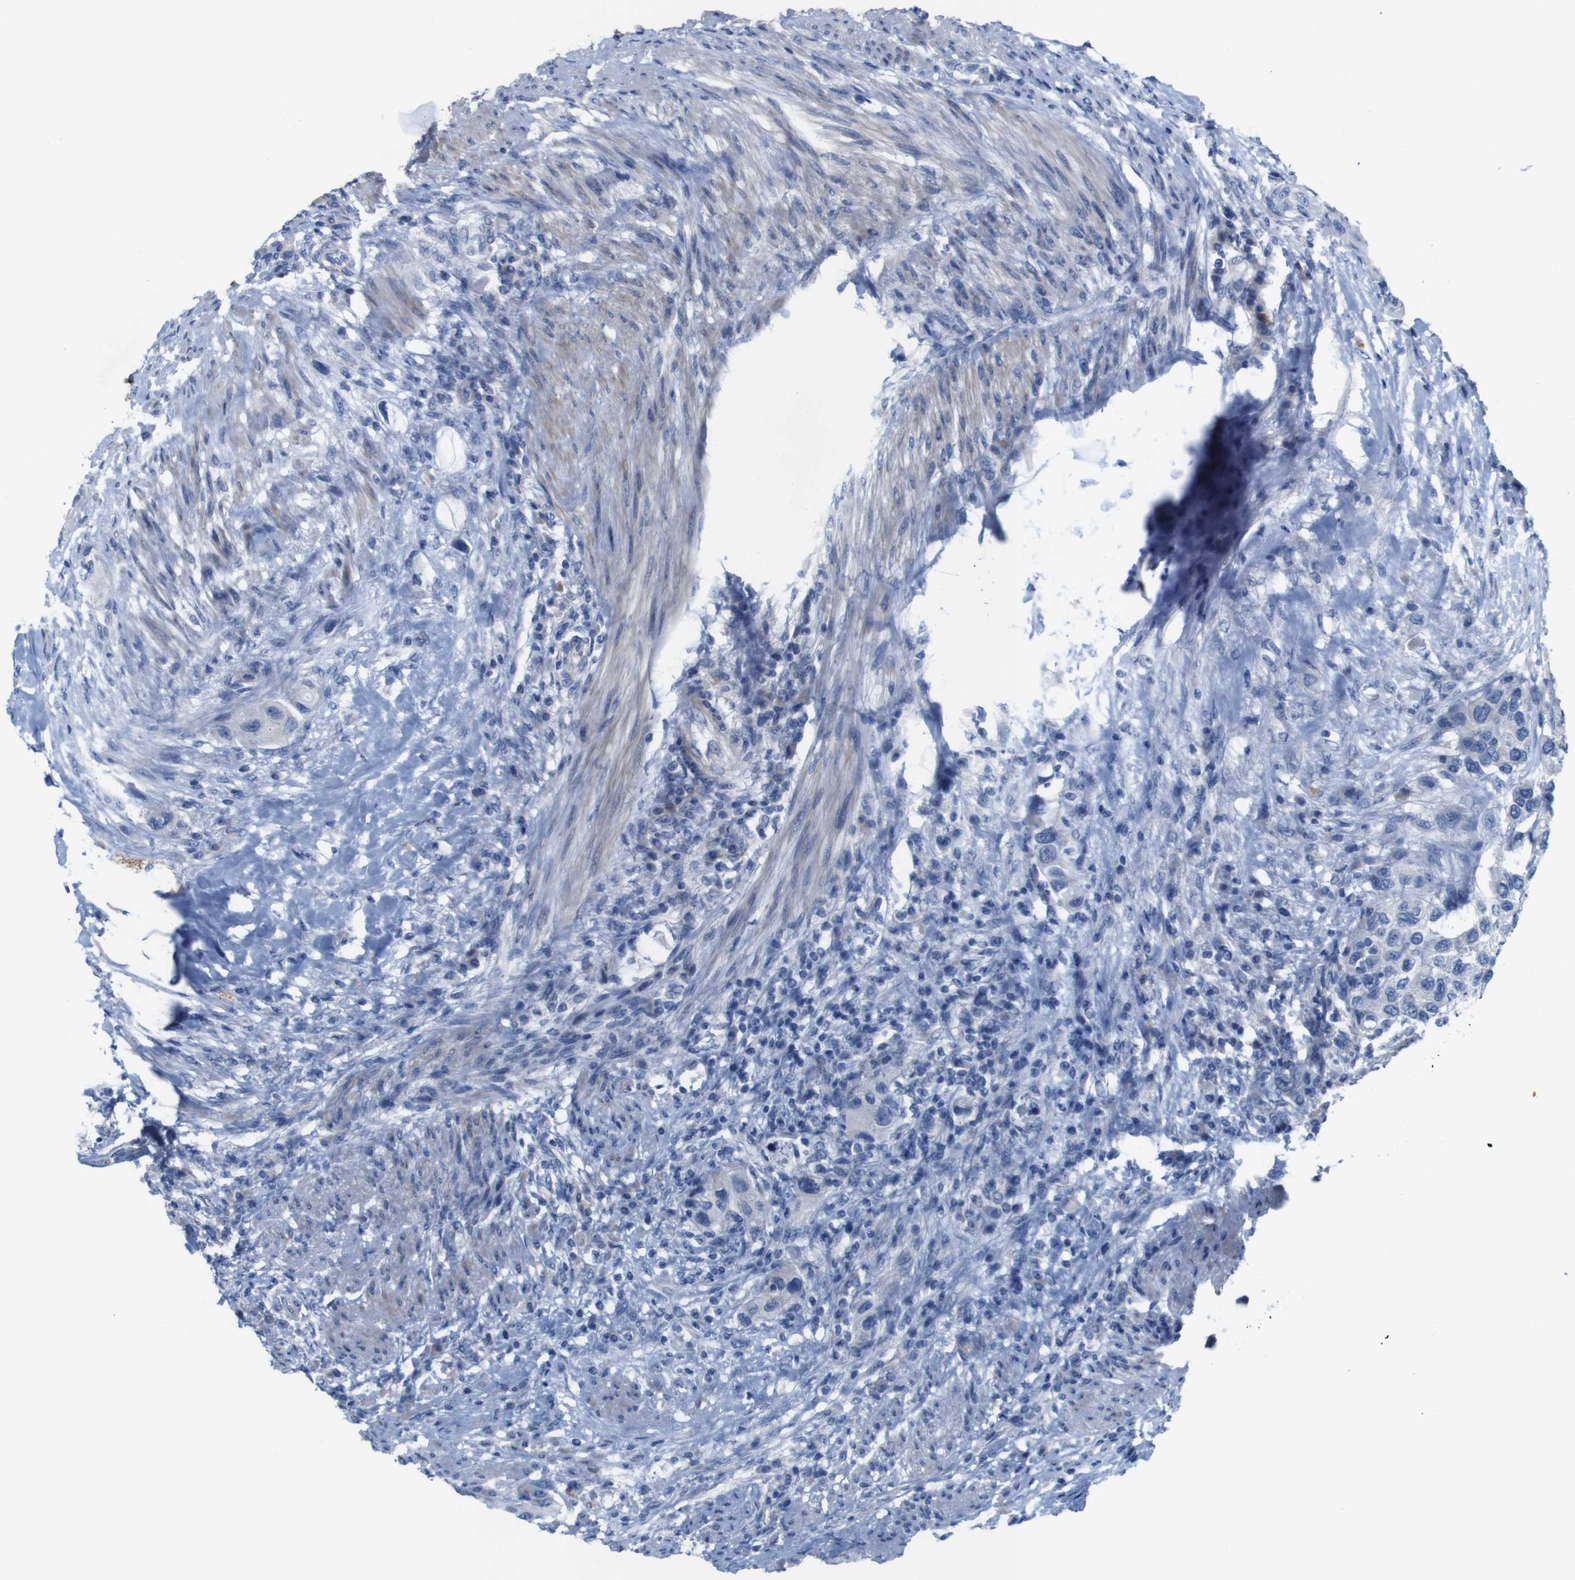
{"staining": {"intensity": "negative", "quantity": "none", "location": "none"}, "tissue": "urothelial cancer", "cell_type": "Tumor cells", "image_type": "cancer", "snomed": [{"axis": "morphology", "description": "Urothelial carcinoma, High grade"}, {"axis": "topography", "description": "Urinary bladder"}], "caption": "Urothelial cancer was stained to show a protein in brown. There is no significant positivity in tumor cells. Brightfield microscopy of immunohistochemistry (IHC) stained with DAB (brown) and hematoxylin (blue), captured at high magnification.", "gene": "MYEOV", "patient": {"sex": "female", "age": 56}}